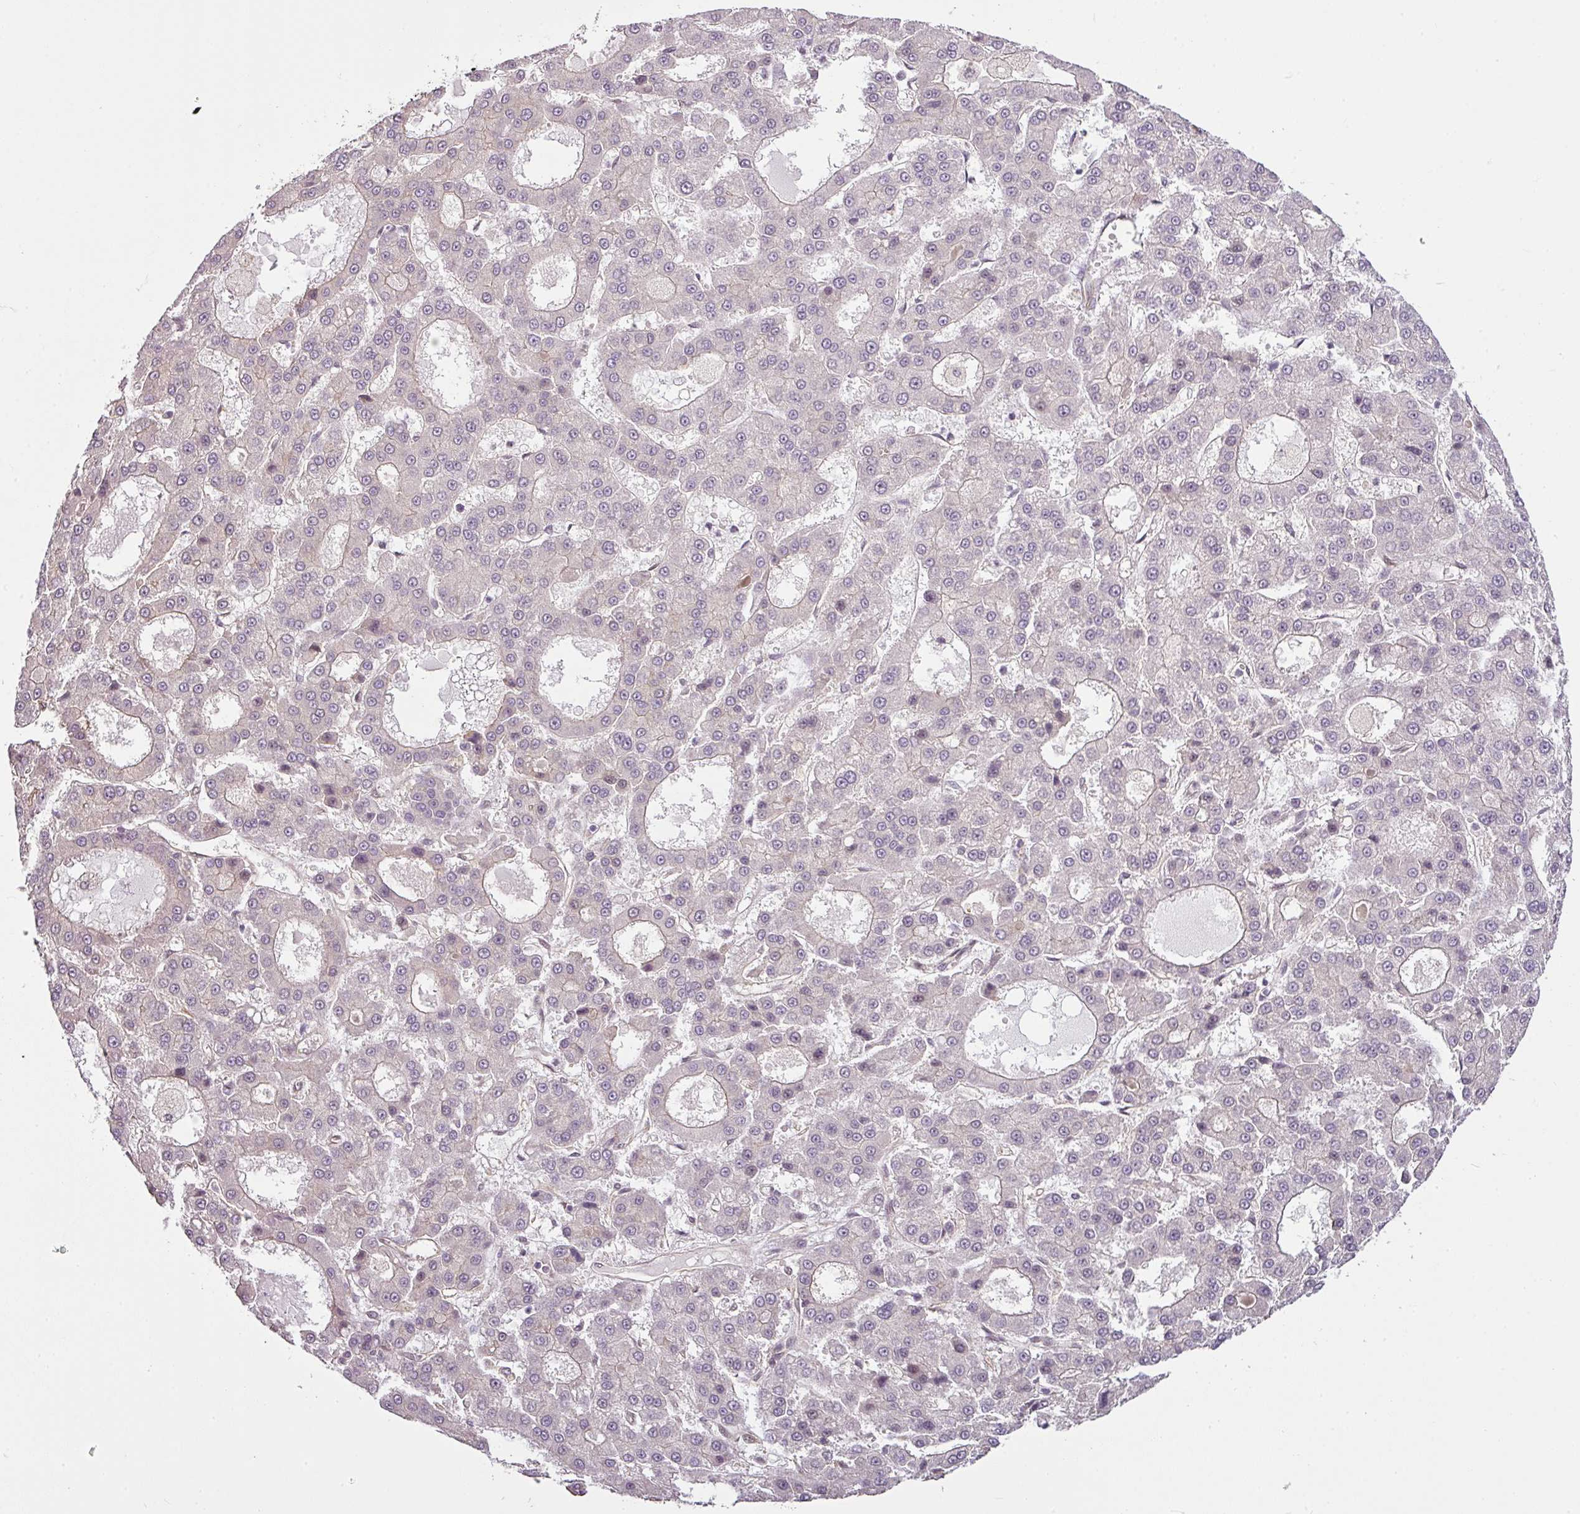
{"staining": {"intensity": "negative", "quantity": "none", "location": "none"}, "tissue": "liver cancer", "cell_type": "Tumor cells", "image_type": "cancer", "snomed": [{"axis": "morphology", "description": "Carcinoma, Hepatocellular, NOS"}, {"axis": "topography", "description": "Liver"}], "caption": "Immunohistochemistry (IHC) histopathology image of liver cancer stained for a protein (brown), which exhibits no staining in tumor cells.", "gene": "ANKRD18A", "patient": {"sex": "male", "age": 70}}